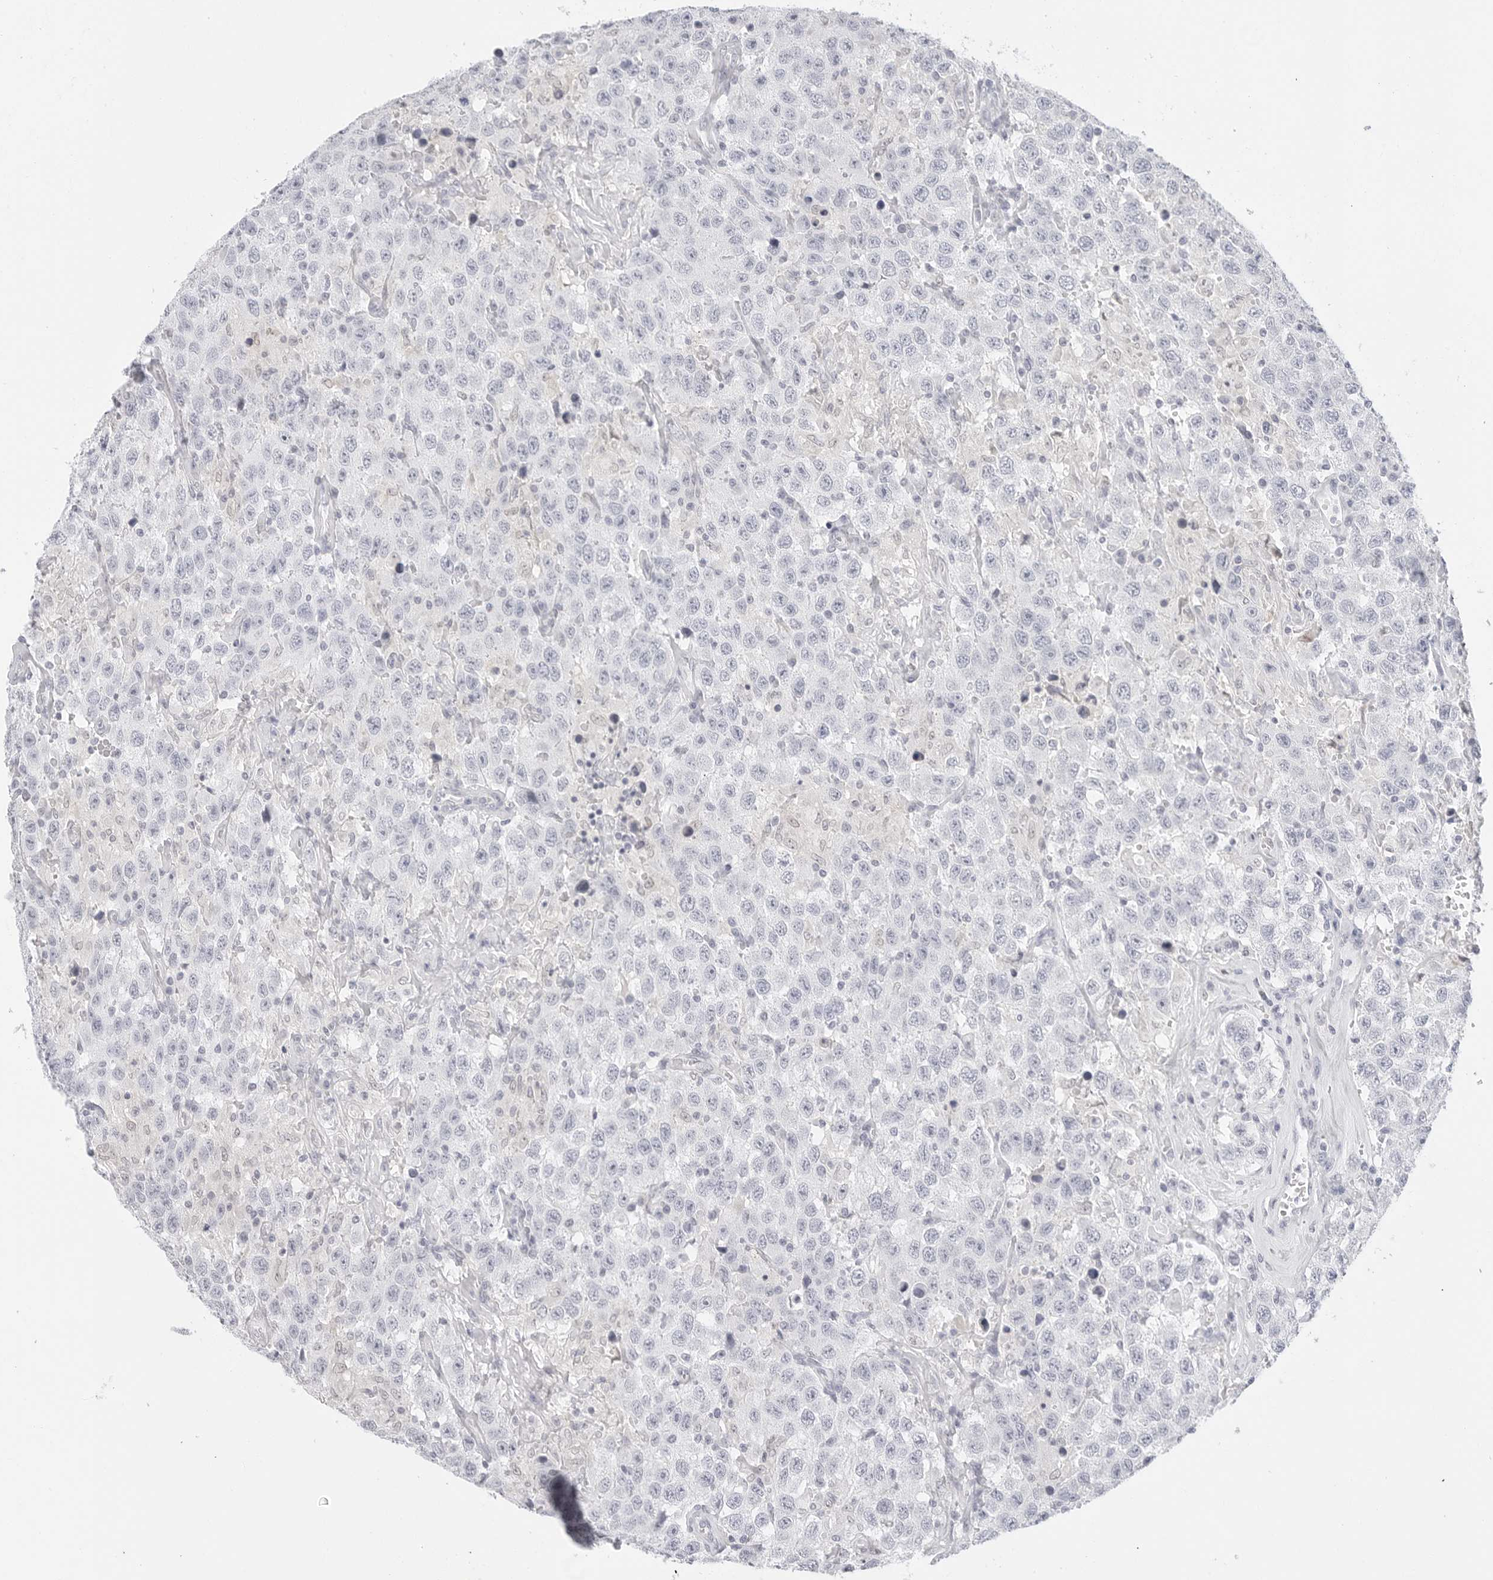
{"staining": {"intensity": "negative", "quantity": "none", "location": "none"}, "tissue": "testis cancer", "cell_type": "Tumor cells", "image_type": "cancer", "snomed": [{"axis": "morphology", "description": "Seminoma, NOS"}, {"axis": "topography", "description": "Testis"}], "caption": "Tumor cells show no significant protein staining in testis seminoma.", "gene": "HMGCS2", "patient": {"sex": "male", "age": 41}}